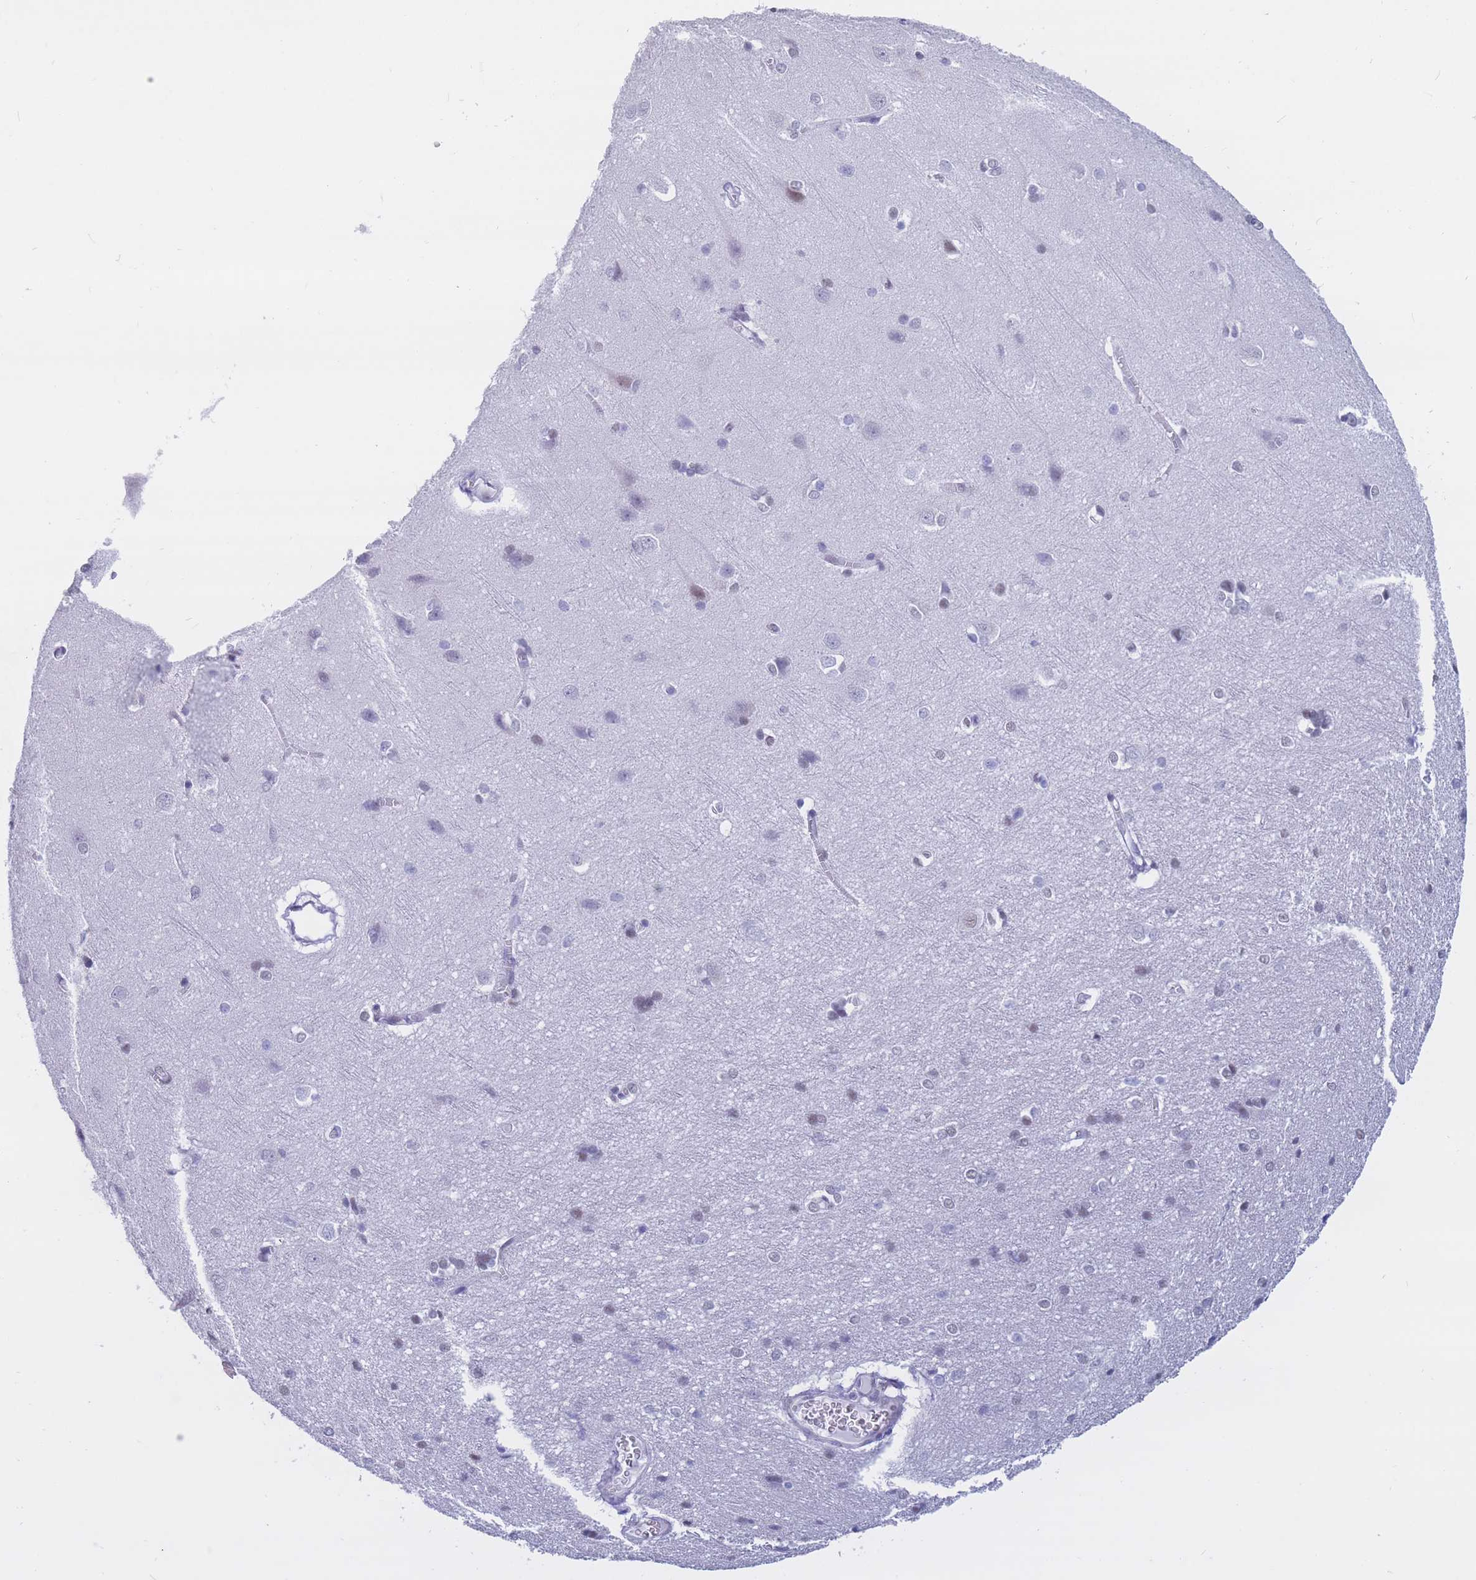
{"staining": {"intensity": "negative", "quantity": "none", "location": "none"}, "tissue": "cerebral cortex", "cell_type": "Endothelial cells", "image_type": "normal", "snomed": [{"axis": "morphology", "description": "Normal tissue, NOS"}, {"axis": "topography", "description": "Cerebral cortex"}], "caption": "Immunohistochemistry (IHC) micrograph of benign cerebral cortex stained for a protein (brown), which displays no expression in endothelial cells. (DAB immunohistochemistry, high magnification).", "gene": "NASP", "patient": {"sex": "male", "age": 37}}